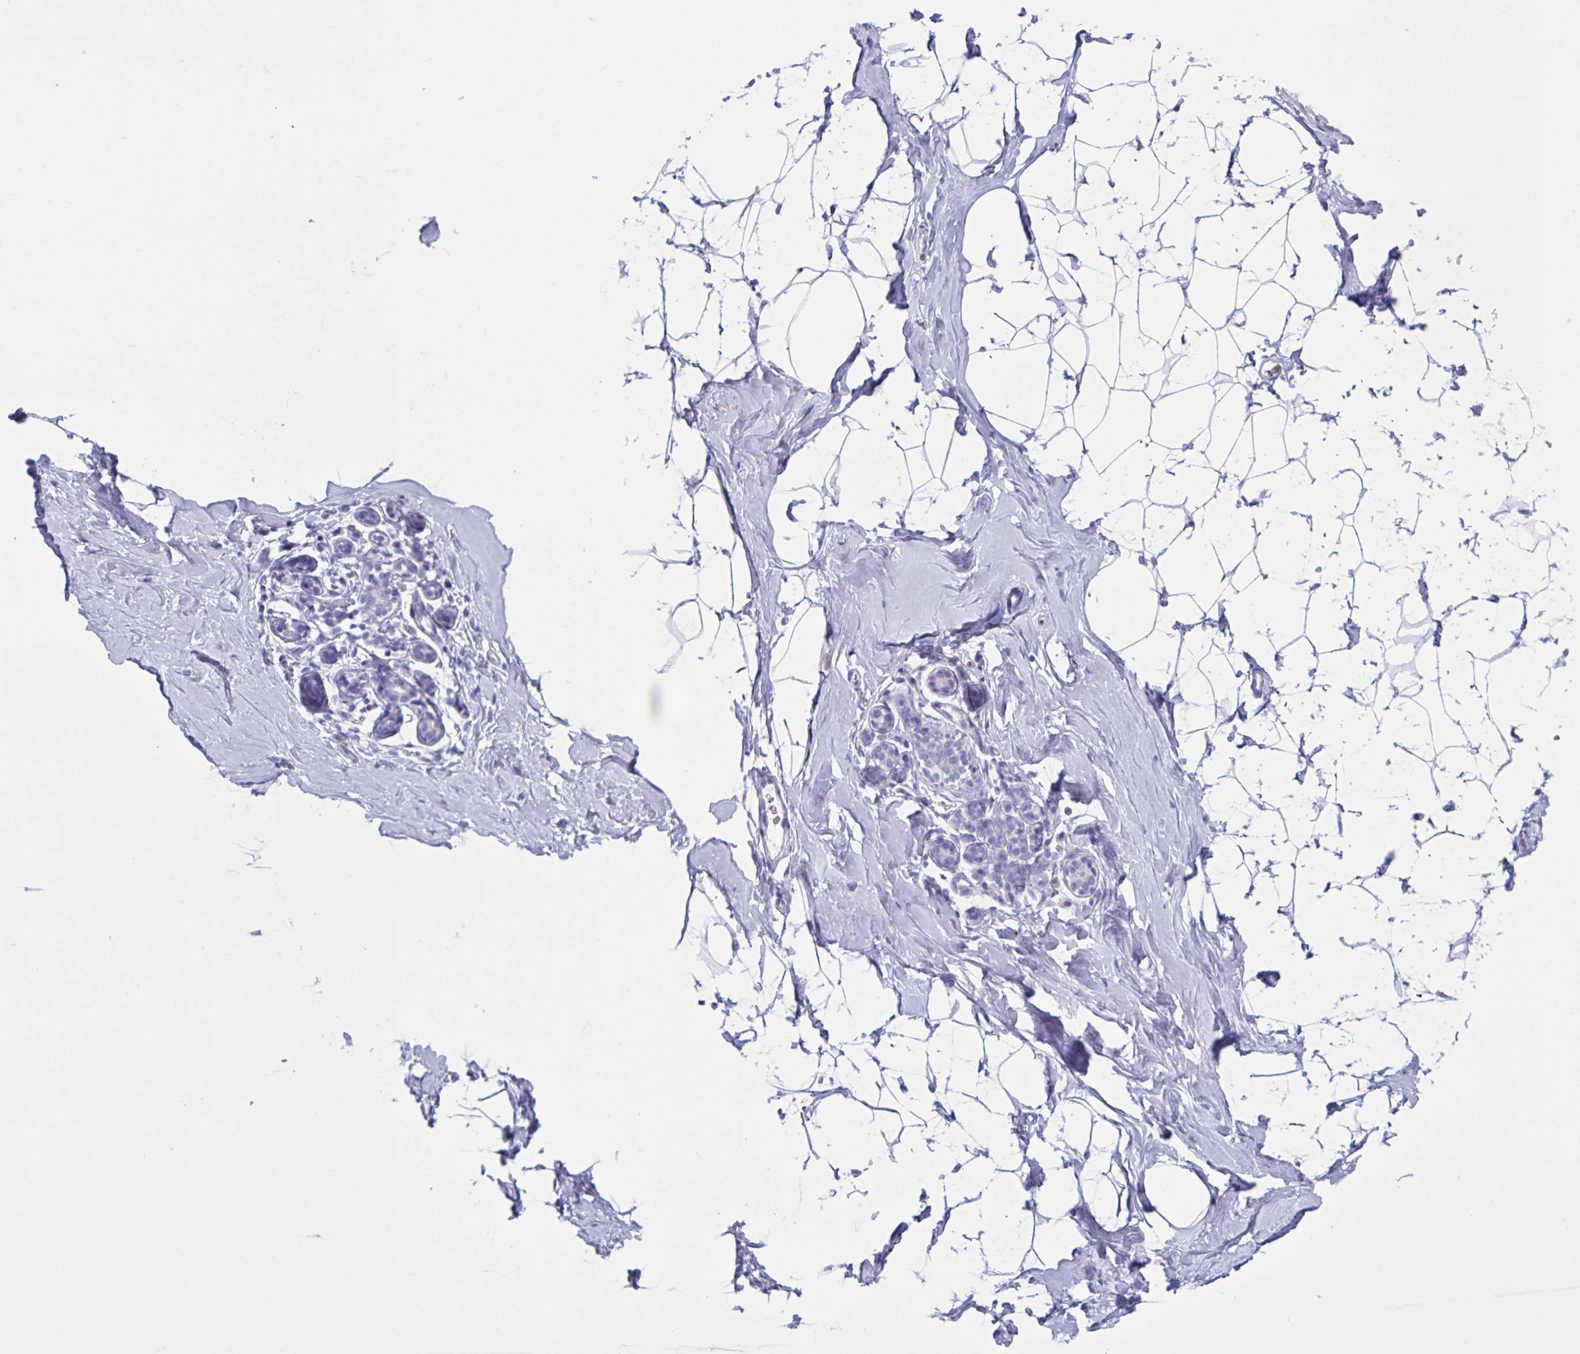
{"staining": {"intensity": "negative", "quantity": "none", "location": "none"}, "tissue": "breast", "cell_type": "Adipocytes", "image_type": "normal", "snomed": [{"axis": "morphology", "description": "Normal tissue, NOS"}, {"axis": "topography", "description": "Breast"}], "caption": "Immunohistochemical staining of benign breast reveals no significant positivity in adipocytes. Nuclei are stained in blue.", "gene": "HSD11B2", "patient": {"sex": "female", "age": 32}}